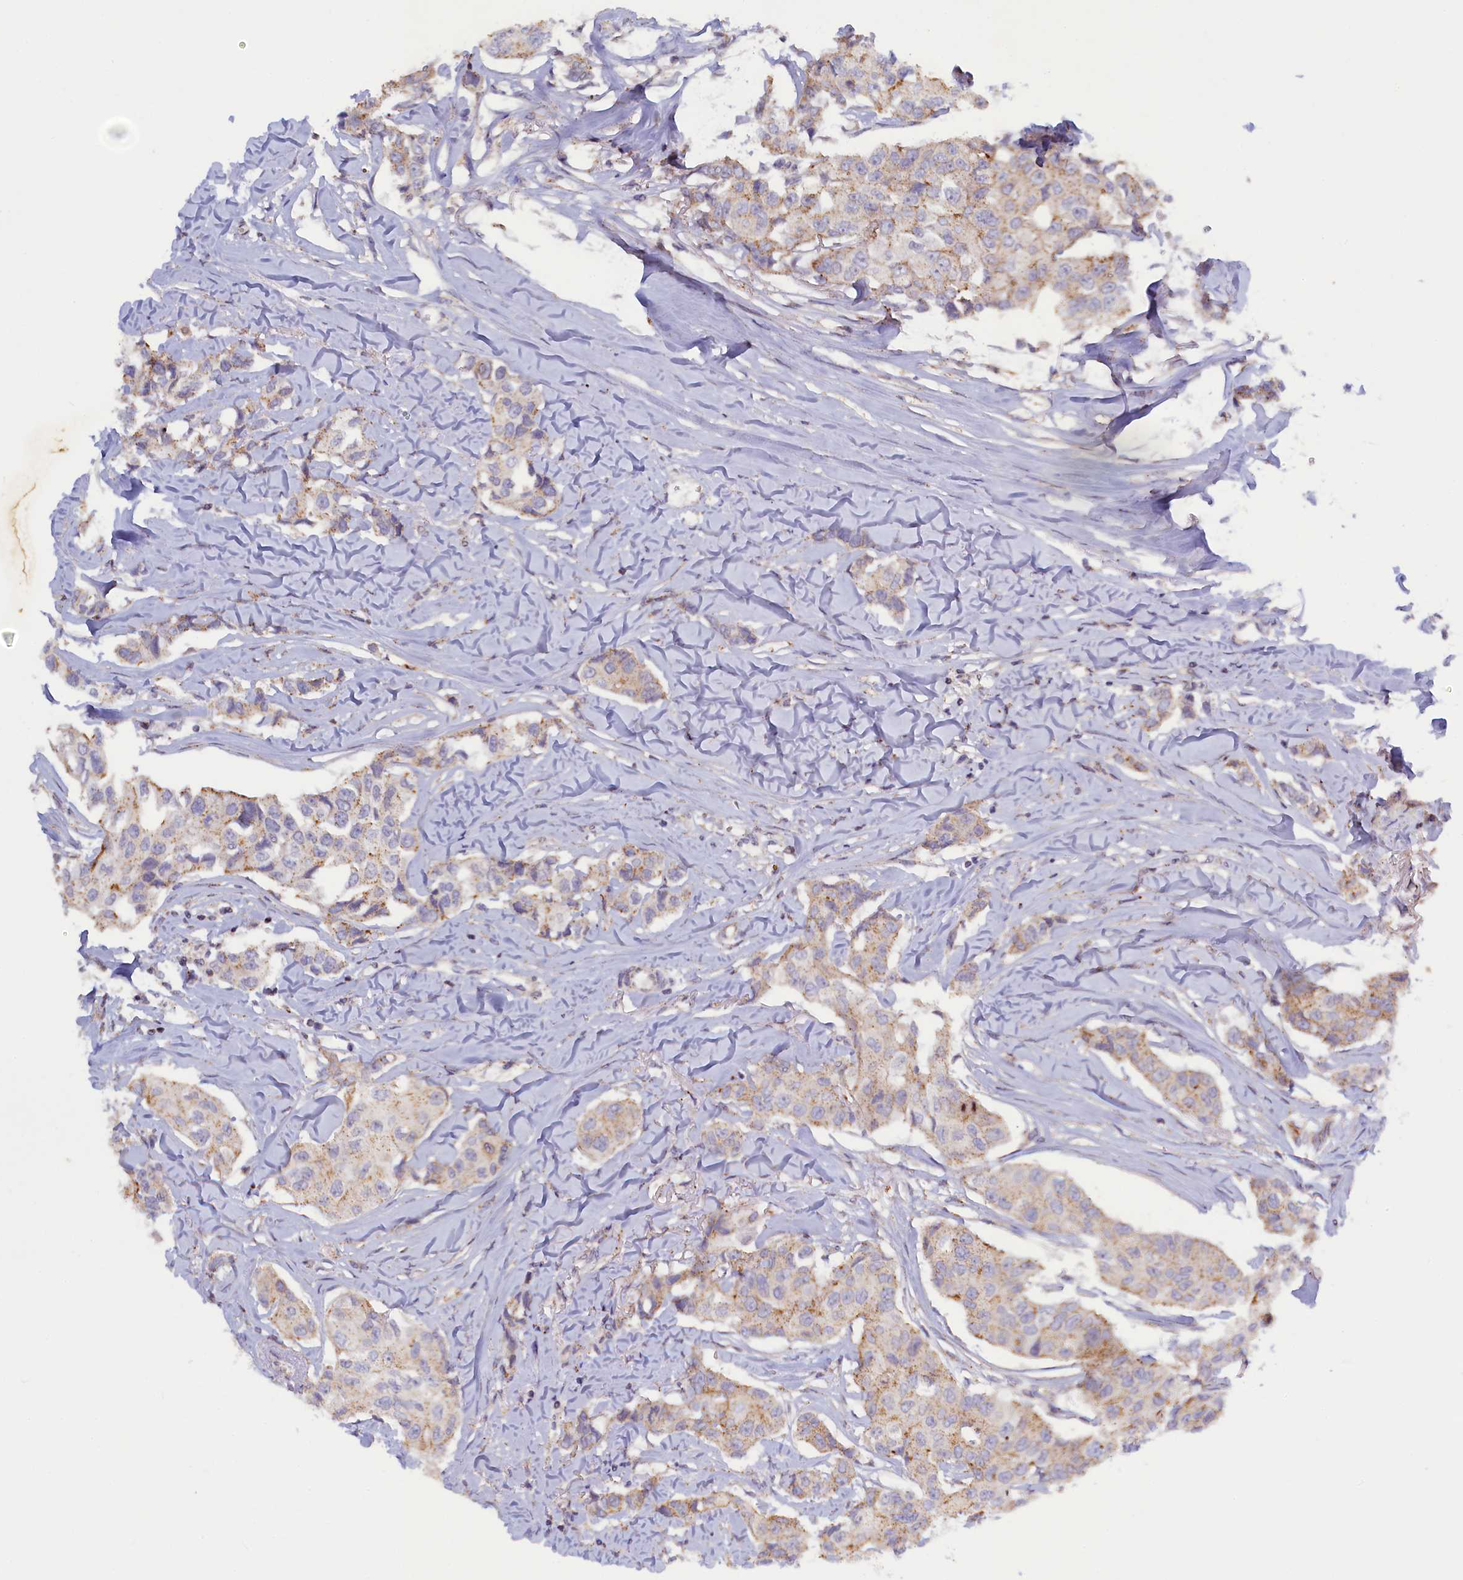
{"staining": {"intensity": "weak", "quantity": "25%-75%", "location": "cytoplasmic/membranous"}, "tissue": "breast cancer", "cell_type": "Tumor cells", "image_type": "cancer", "snomed": [{"axis": "morphology", "description": "Duct carcinoma"}, {"axis": "topography", "description": "Breast"}], "caption": "Immunohistochemical staining of human breast cancer (infiltrating ductal carcinoma) reveals weak cytoplasmic/membranous protein staining in approximately 25%-75% of tumor cells.", "gene": "HYKK", "patient": {"sex": "female", "age": 80}}